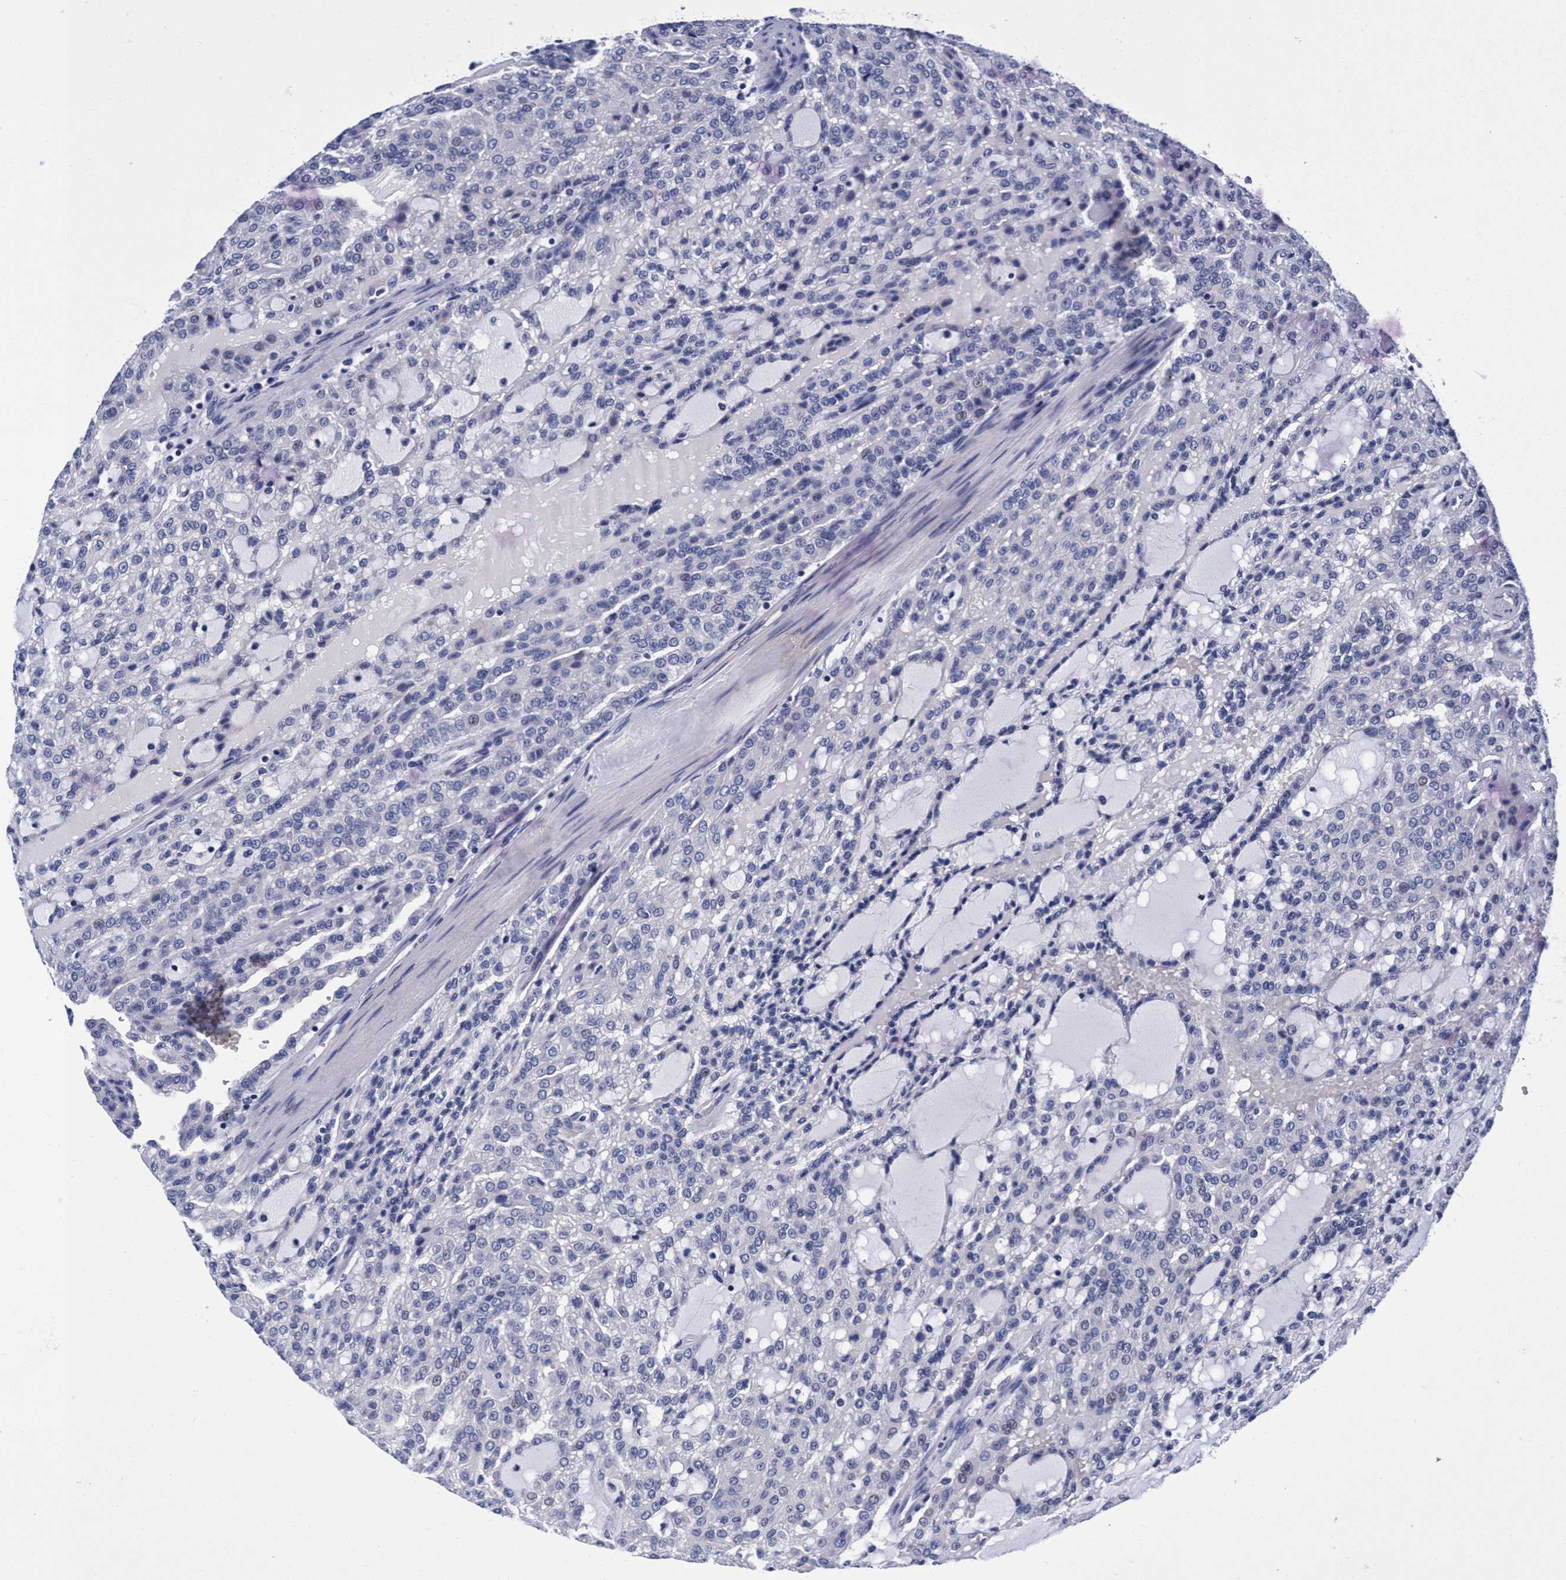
{"staining": {"intensity": "negative", "quantity": "none", "location": "none"}, "tissue": "renal cancer", "cell_type": "Tumor cells", "image_type": "cancer", "snomed": [{"axis": "morphology", "description": "Adenocarcinoma, NOS"}, {"axis": "topography", "description": "Kidney"}], "caption": "There is no significant staining in tumor cells of renal cancer.", "gene": "PLPPR1", "patient": {"sex": "male", "age": 63}}